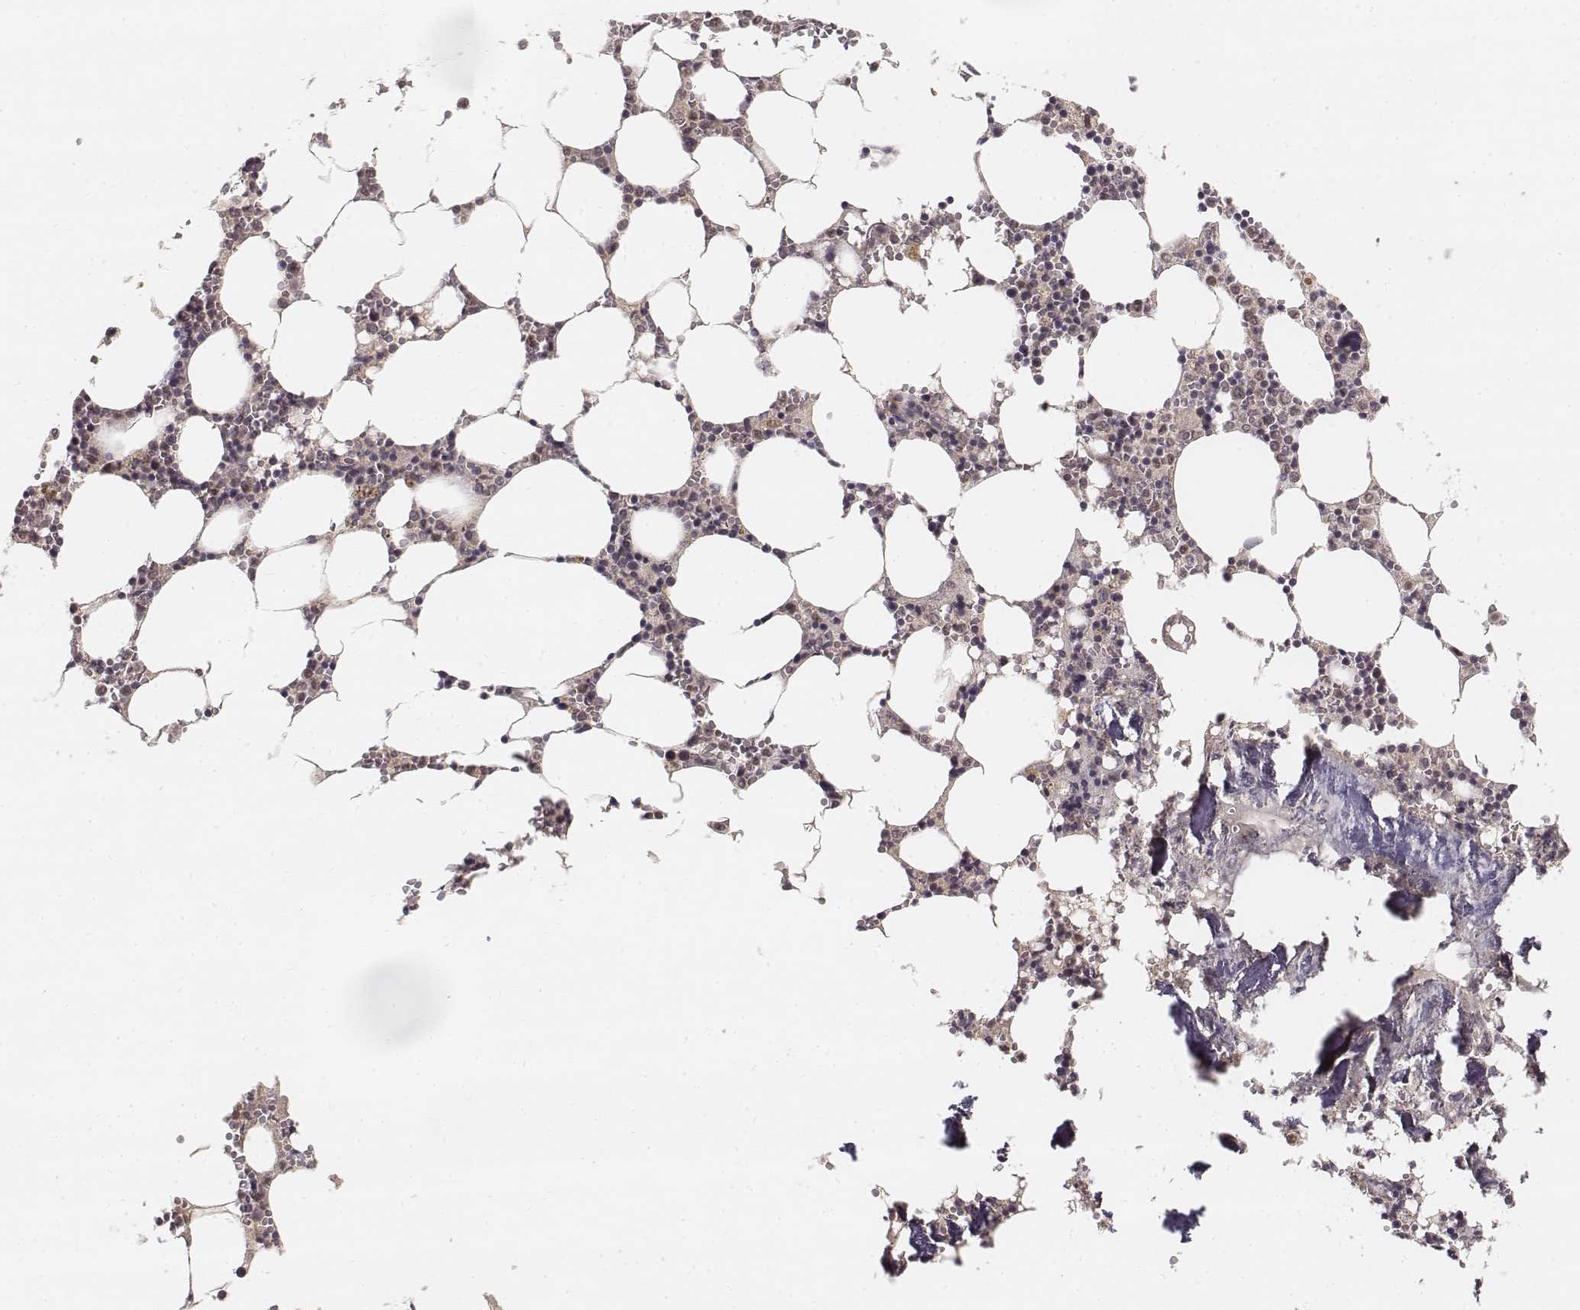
{"staining": {"intensity": "moderate", "quantity": "<25%", "location": "cytoplasmic/membranous,nuclear"}, "tissue": "bone marrow", "cell_type": "Hematopoietic cells", "image_type": "normal", "snomed": [{"axis": "morphology", "description": "Normal tissue, NOS"}, {"axis": "topography", "description": "Bone marrow"}], "caption": "Benign bone marrow displays moderate cytoplasmic/membranous,nuclear staining in approximately <25% of hematopoietic cells, visualized by immunohistochemistry. (IHC, brightfield microscopy, high magnification).", "gene": "FANCD2", "patient": {"sex": "female", "age": 64}}